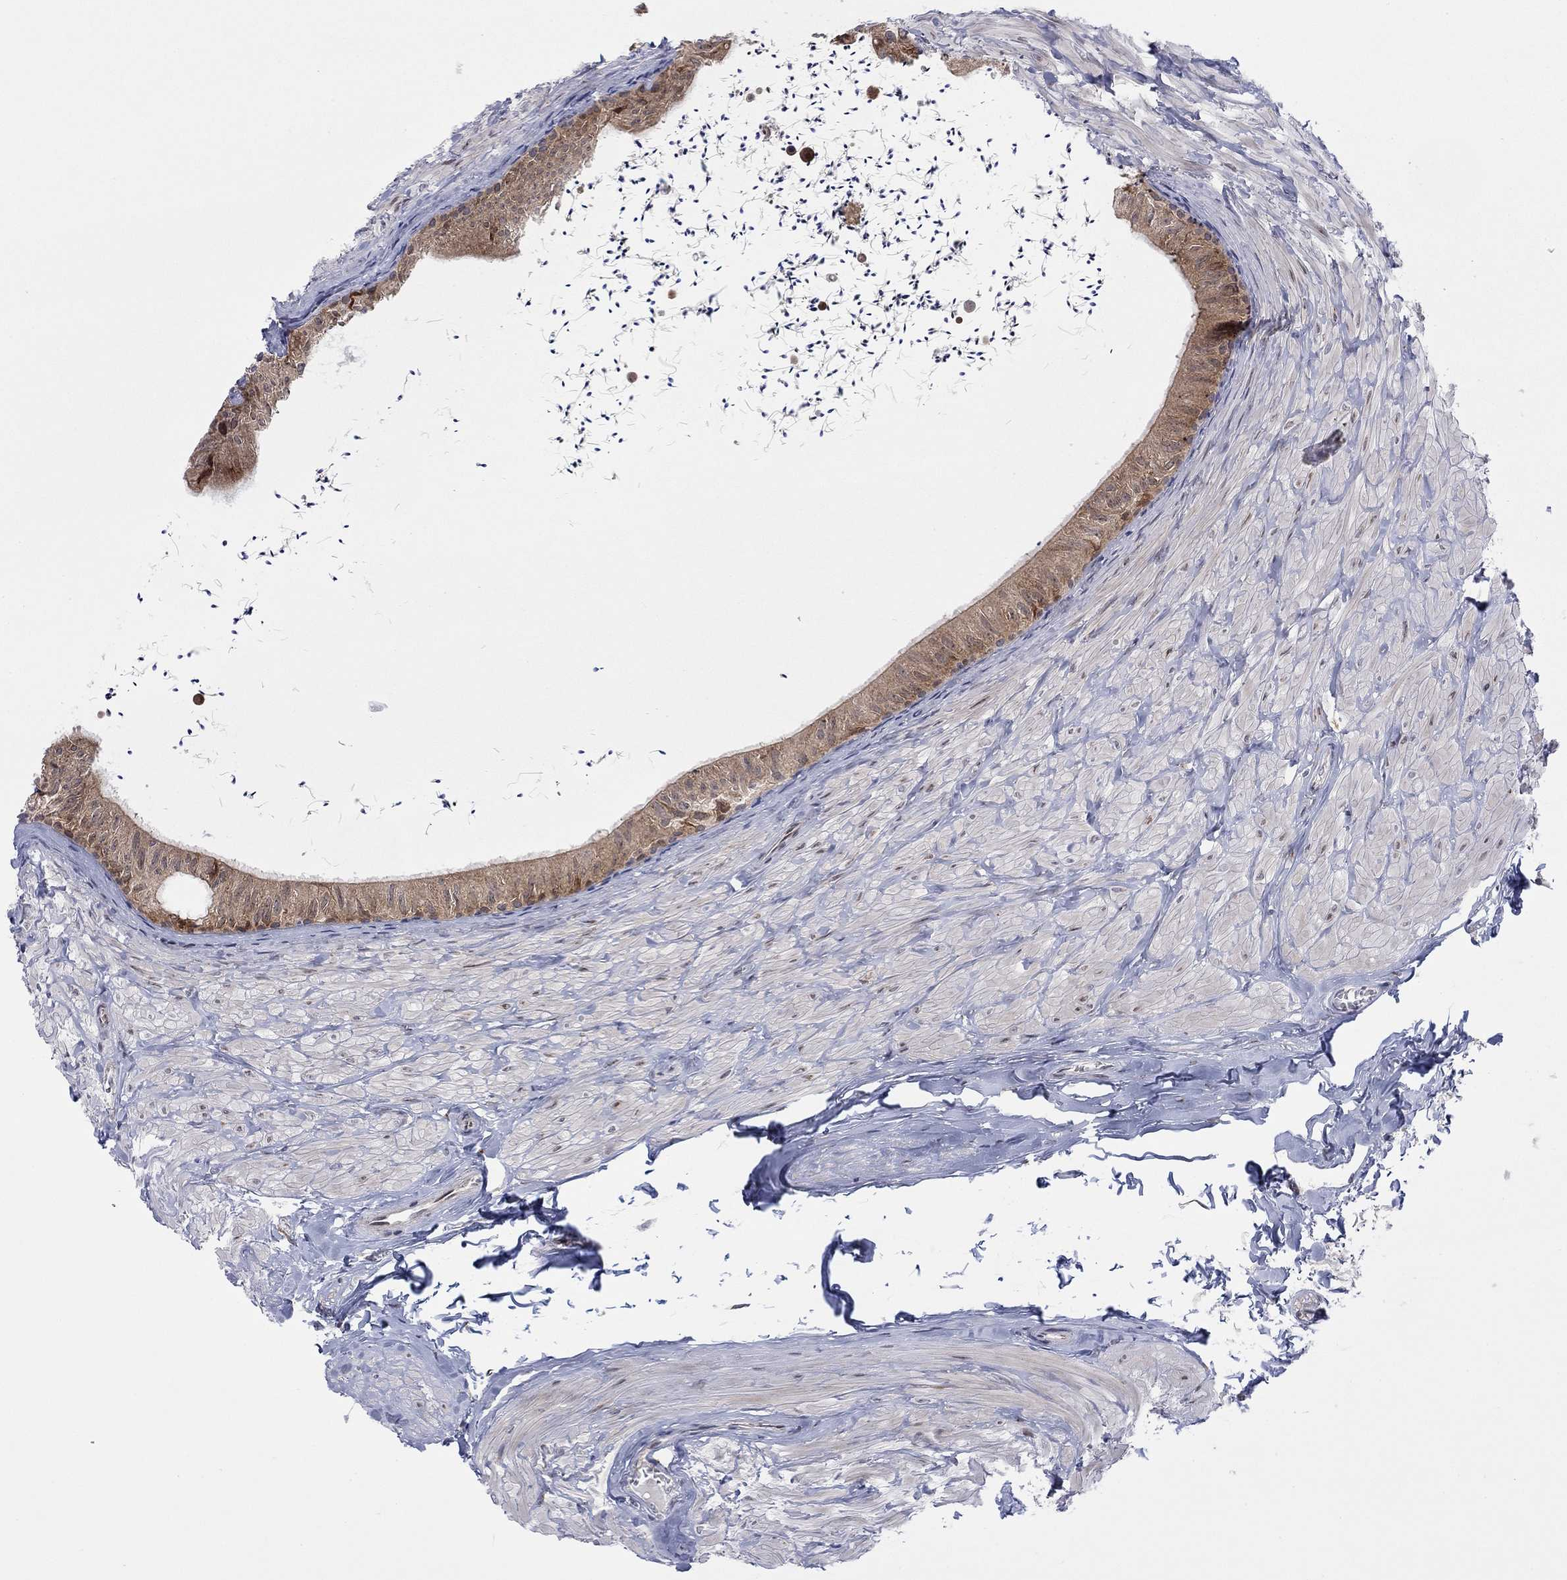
{"staining": {"intensity": "moderate", "quantity": "25%-75%", "location": "cytoplasmic/membranous"}, "tissue": "epididymis", "cell_type": "Glandular cells", "image_type": "normal", "snomed": [{"axis": "morphology", "description": "Normal tissue, NOS"}, {"axis": "topography", "description": "Epididymis"}], "caption": "The micrograph displays immunohistochemical staining of benign epididymis. There is moderate cytoplasmic/membranous staining is identified in approximately 25%-75% of glandular cells. The staining is performed using DAB (3,3'-diaminobenzidine) brown chromogen to label protein expression. The nuclei are counter-stained blue using hematoxylin.", "gene": "TTC21B", "patient": {"sex": "male", "age": 32}}